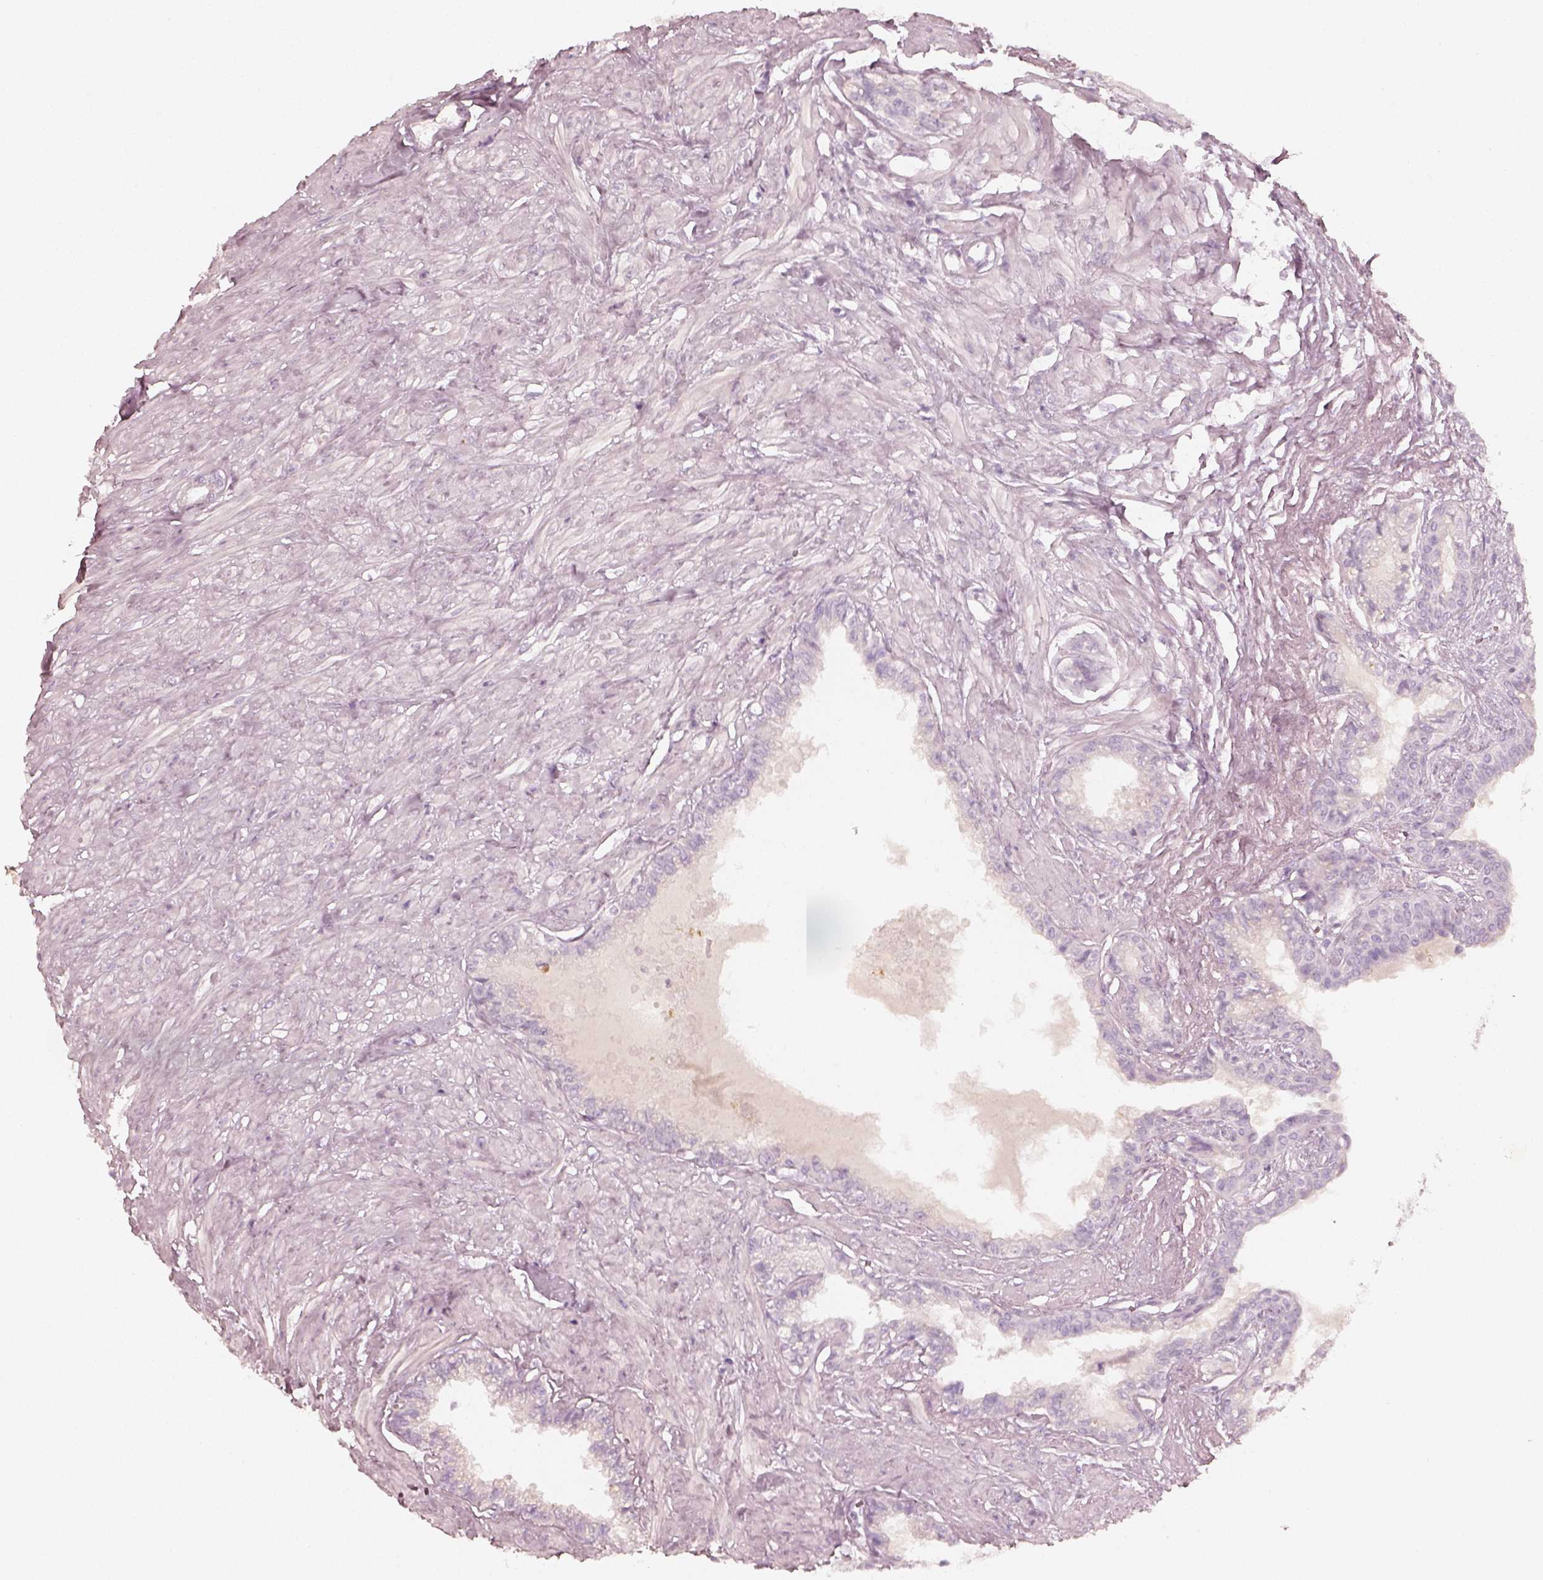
{"staining": {"intensity": "negative", "quantity": "none", "location": "none"}, "tissue": "seminal vesicle", "cell_type": "Glandular cells", "image_type": "normal", "snomed": [{"axis": "morphology", "description": "Normal tissue, NOS"}, {"axis": "morphology", "description": "Urothelial carcinoma, NOS"}, {"axis": "topography", "description": "Urinary bladder"}, {"axis": "topography", "description": "Seminal veicle"}], "caption": "Seminal vesicle stained for a protein using immunohistochemistry demonstrates no staining glandular cells.", "gene": "KRT82", "patient": {"sex": "male", "age": 76}}